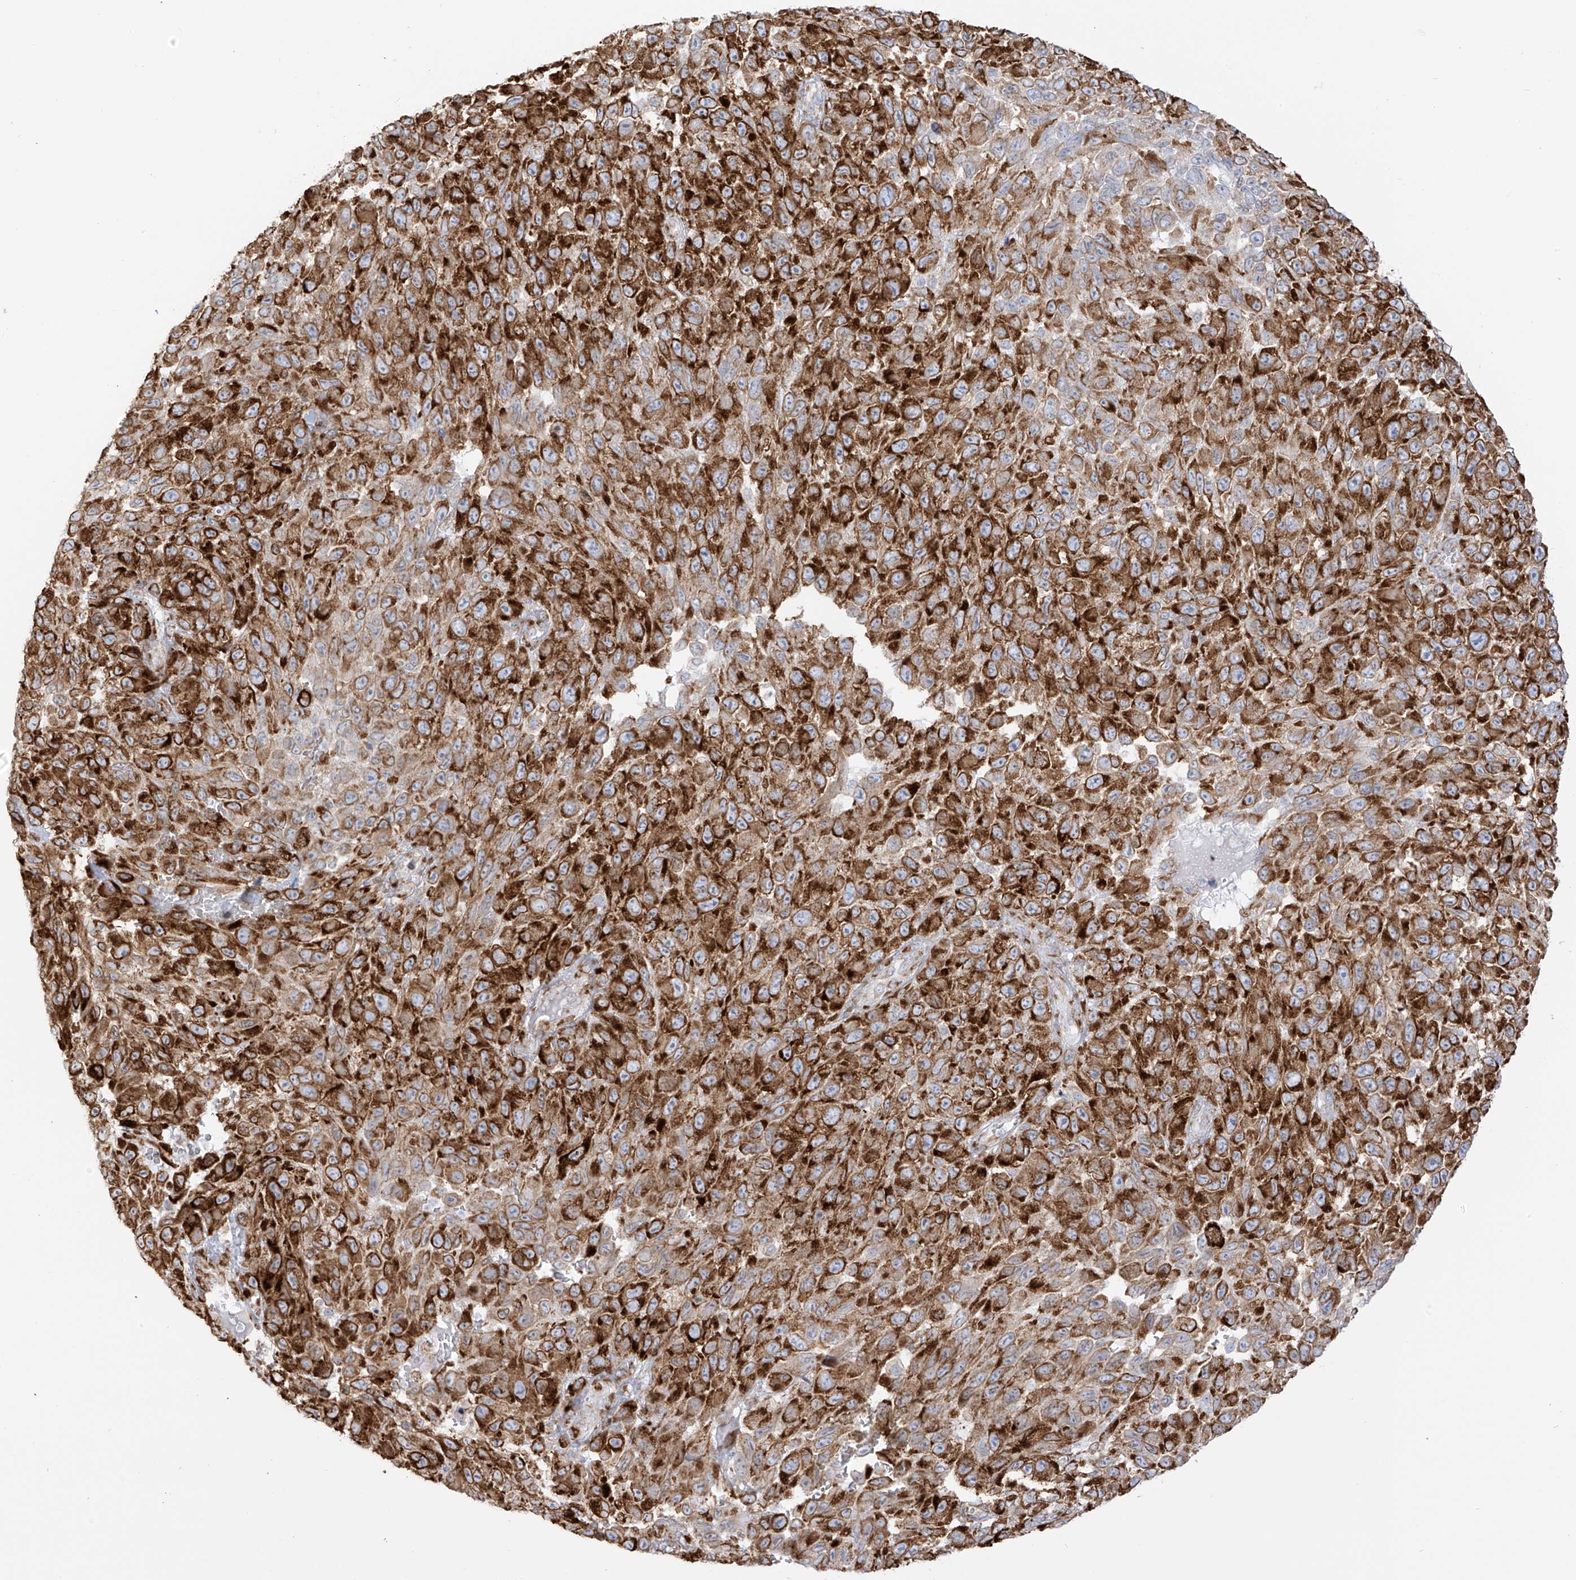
{"staining": {"intensity": "strong", "quantity": ">75%", "location": "cytoplasmic/membranous"}, "tissue": "melanoma", "cell_type": "Tumor cells", "image_type": "cancer", "snomed": [{"axis": "morphology", "description": "Malignant melanoma, NOS"}, {"axis": "topography", "description": "Skin"}], "caption": "Immunohistochemical staining of human melanoma displays high levels of strong cytoplasmic/membranous expression in about >75% of tumor cells.", "gene": "LRRC59", "patient": {"sex": "female", "age": 96}}